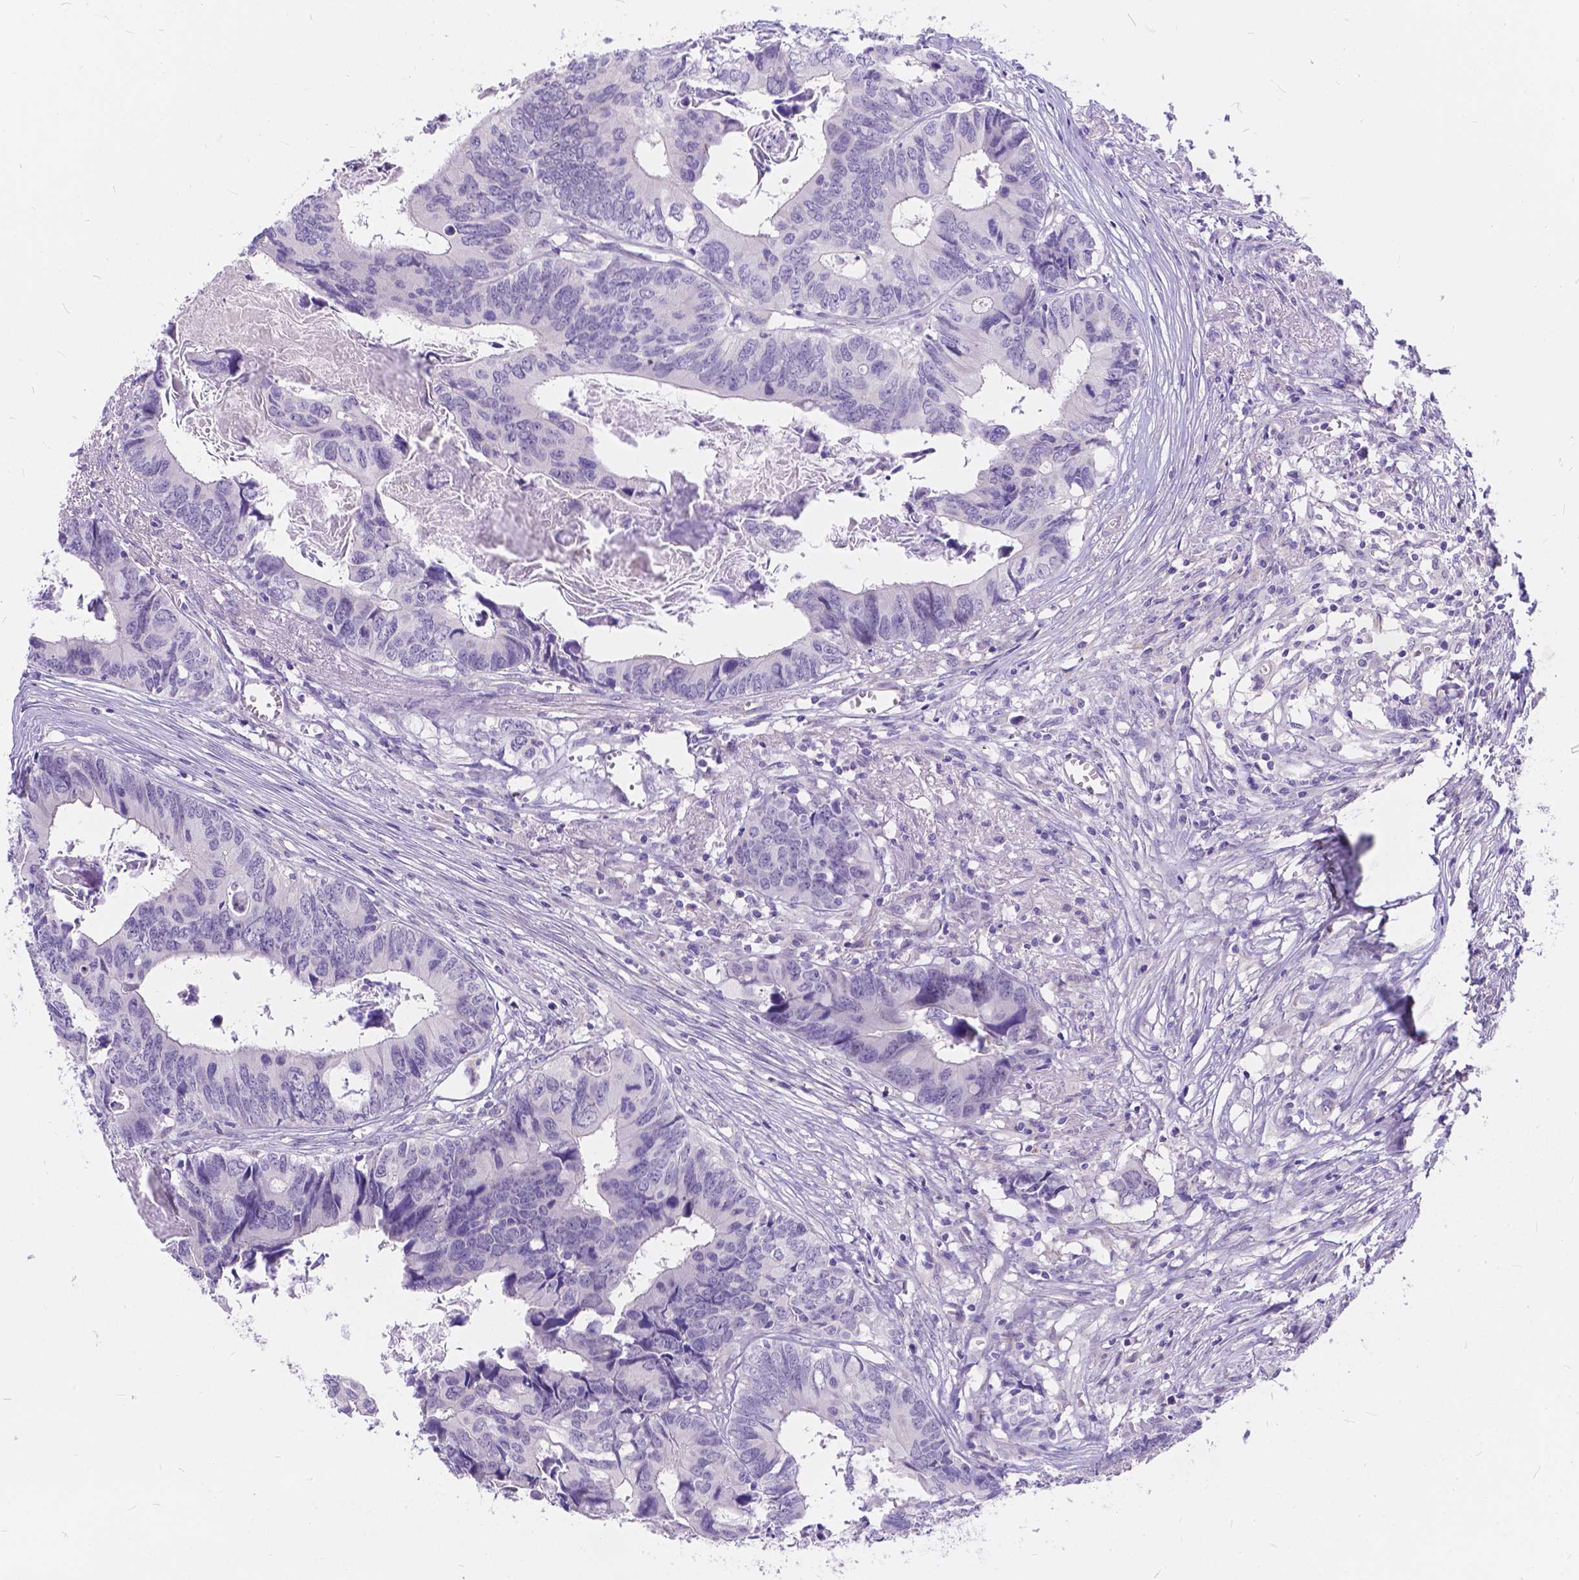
{"staining": {"intensity": "negative", "quantity": "none", "location": "none"}, "tissue": "colorectal cancer", "cell_type": "Tumor cells", "image_type": "cancer", "snomed": [{"axis": "morphology", "description": "Adenocarcinoma, NOS"}, {"axis": "topography", "description": "Colon"}], "caption": "Tumor cells are negative for protein expression in human colorectal cancer.", "gene": "DLEC1", "patient": {"sex": "female", "age": 82}}